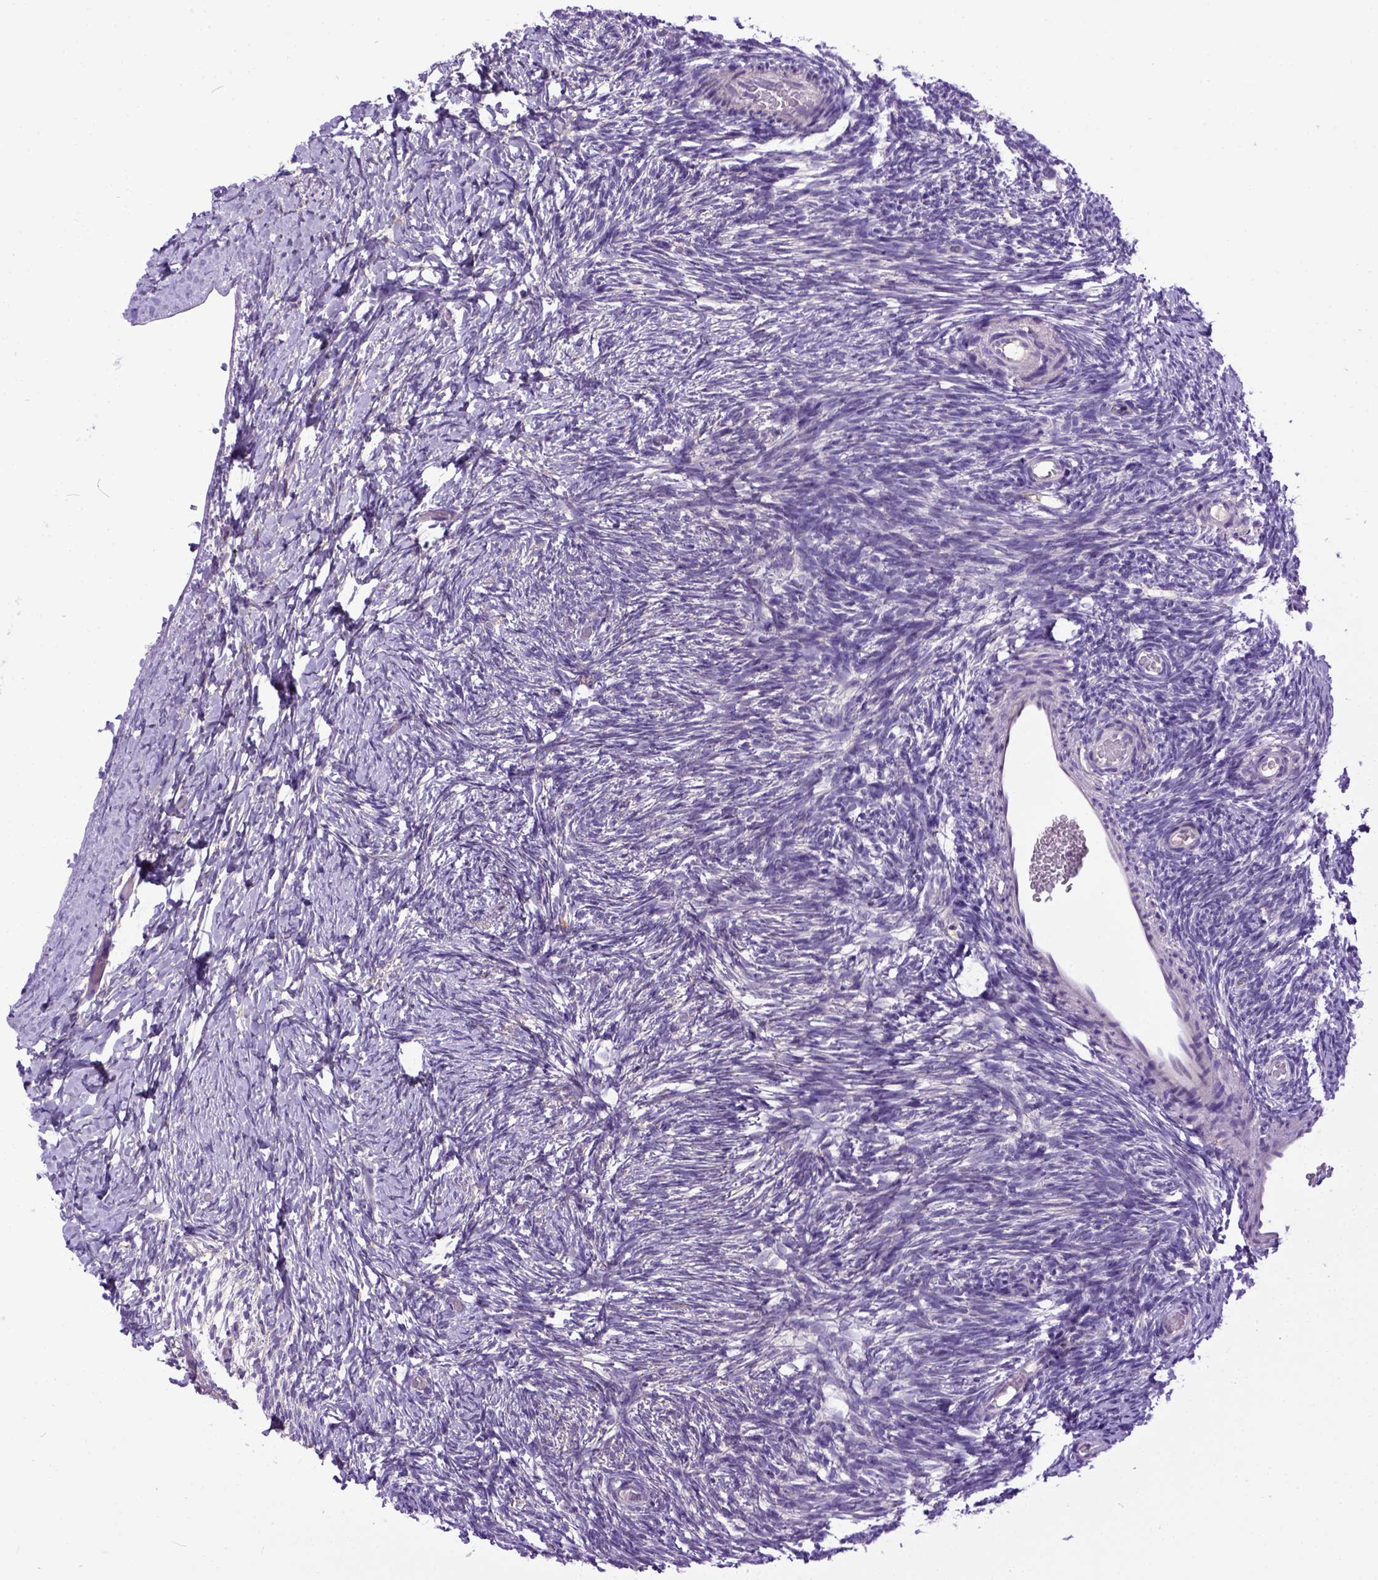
{"staining": {"intensity": "weak", "quantity": ">75%", "location": "cytoplasmic/membranous"}, "tissue": "ovary", "cell_type": "Follicle cells", "image_type": "normal", "snomed": [{"axis": "morphology", "description": "Normal tissue, NOS"}, {"axis": "topography", "description": "Ovary"}], "caption": "A low amount of weak cytoplasmic/membranous expression is appreciated in about >75% of follicle cells in normal ovary.", "gene": "NEK5", "patient": {"sex": "female", "age": 39}}